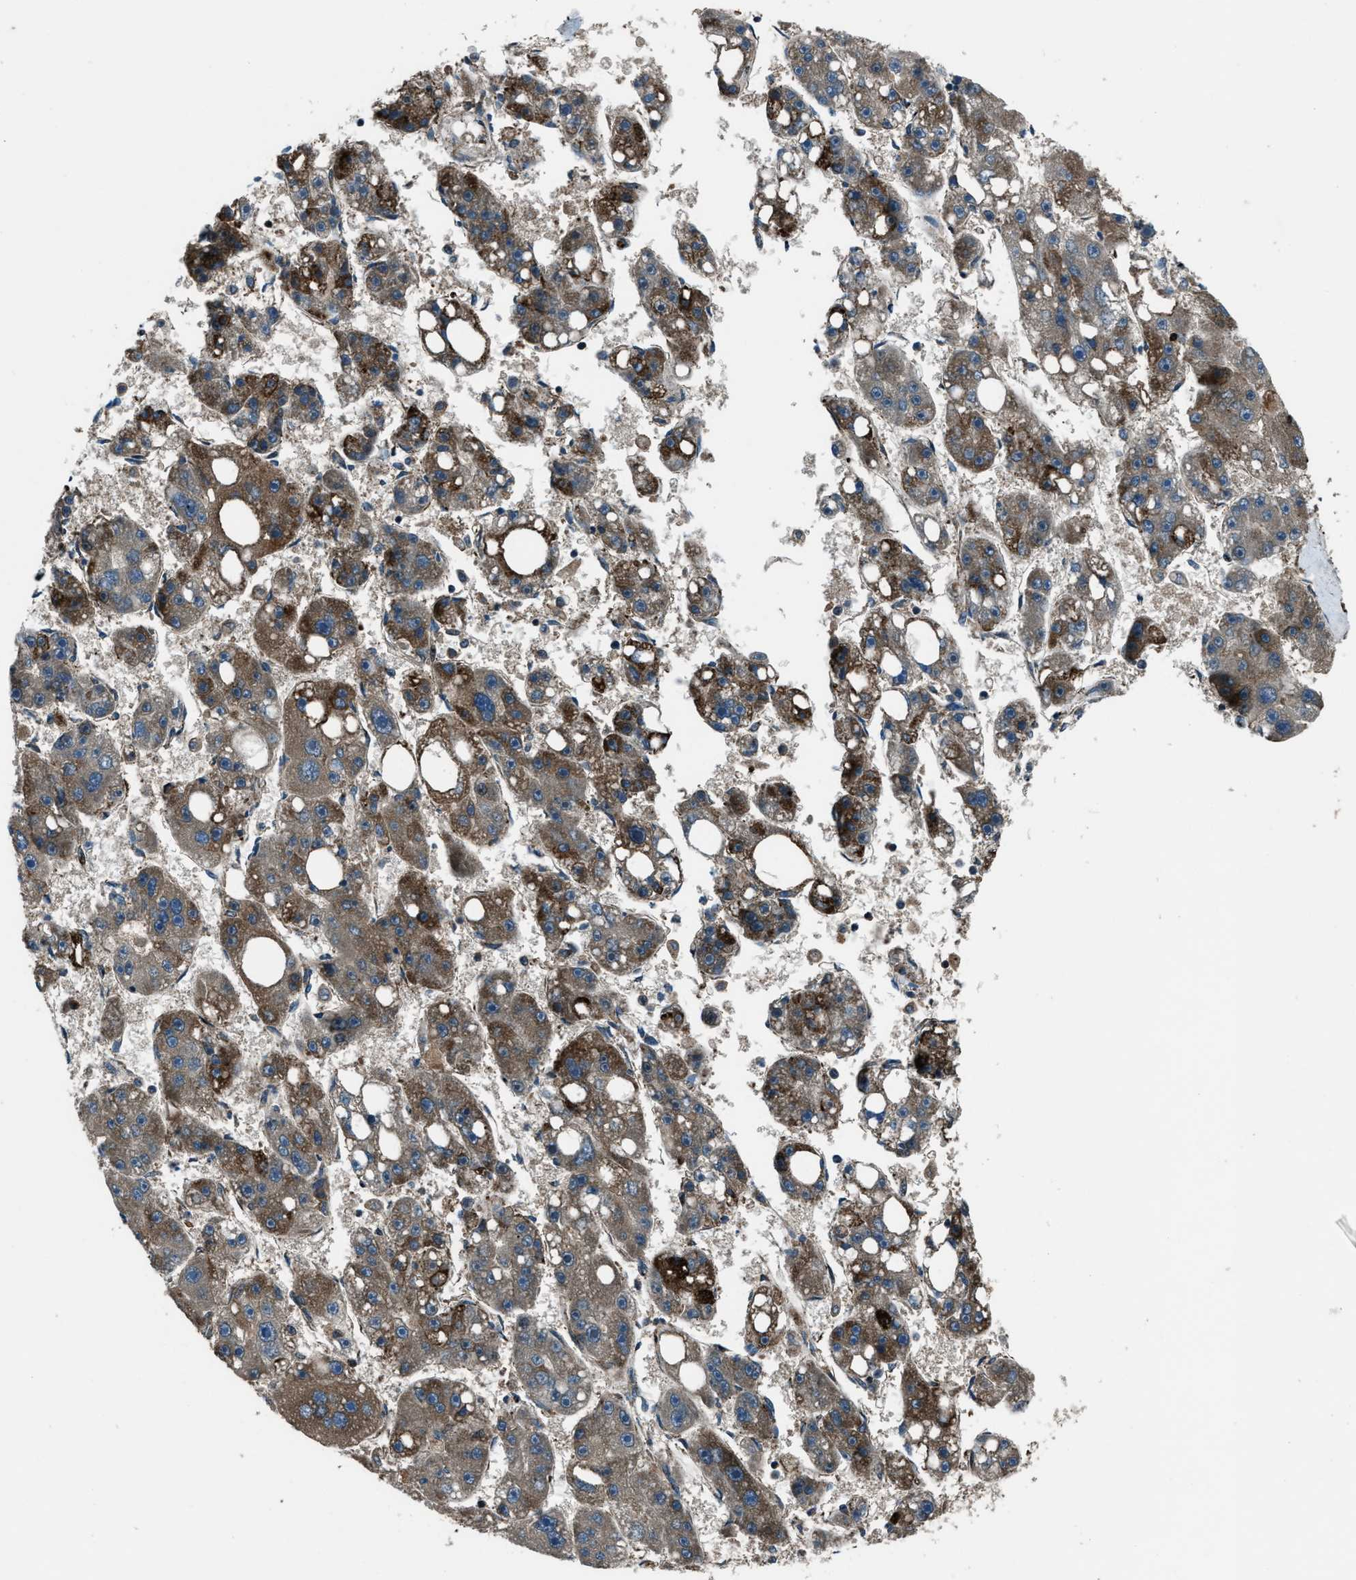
{"staining": {"intensity": "moderate", "quantity": ">75%", "location": "cytoplasmic/membranous"}, "tissue": "liver cancer", "cell_type": "Tumor cells", "image_type": "cancer", "snomed": [{"axis": "morphology", "description": "Carcinoma, Hepatocellular, NOS"}, {"axis": "topography", "description": "Liver"}], "caption": "Human liver cancer stained with a protein marker displays moderate staining in tumor cells.", "gene": "SNX30", "patient": {"sex": "female", "age": 61}}